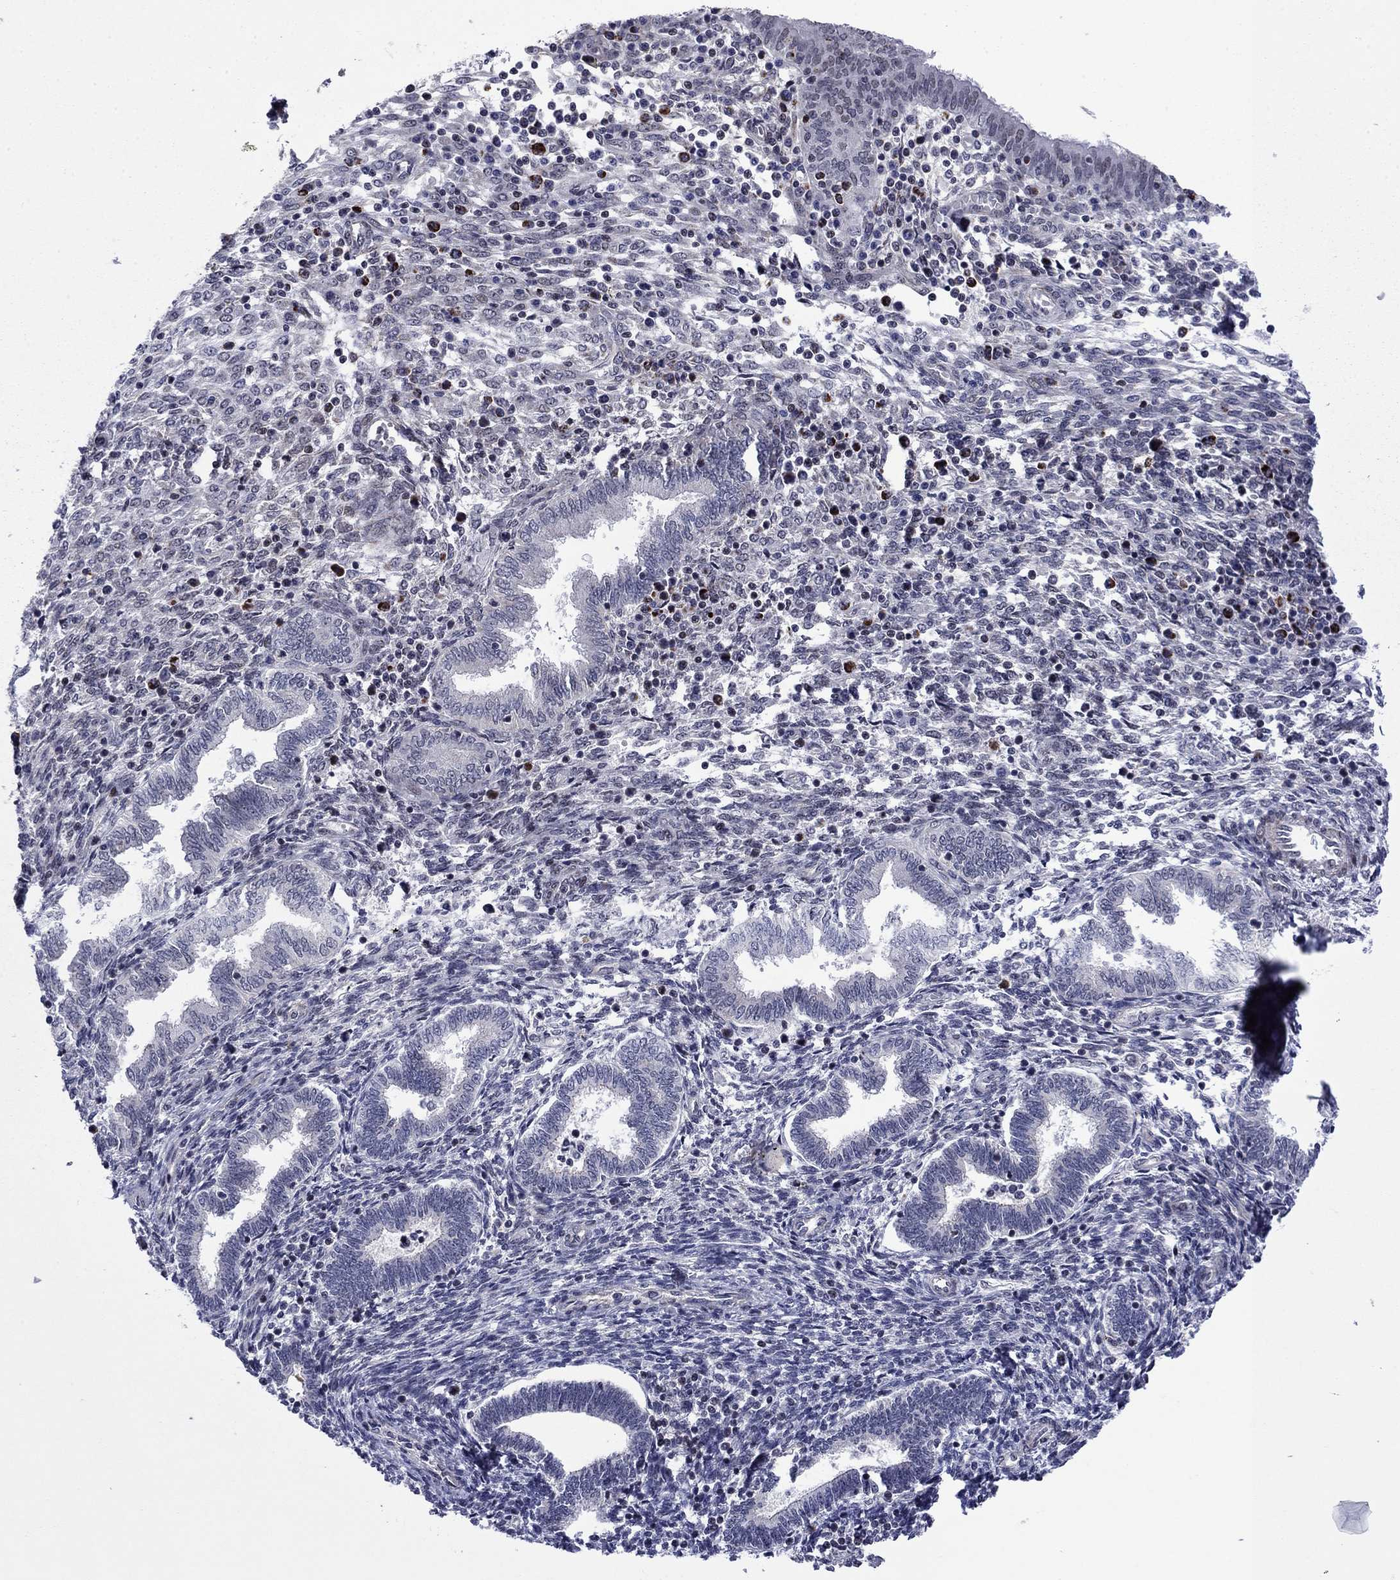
{"staining": {"intensity": "weak", "quantity": "25%-75%", "location": "nuclear"}, "tissue": "endometrium", "cell_type": "Cells in endometrial stroma", "image_type": "normal", "snomed": [{"axis": "morphology", "description": "Normal tissue, NOS"}, {"axis": "topography", "description": "Endometrium"}], "caption": "Normal endometrium displays weak nuclear positivity in about 25%-75% of cells in endometrial stroma.", "gene": "SURF2", "patient": {"sex": "female", "age": 42}}